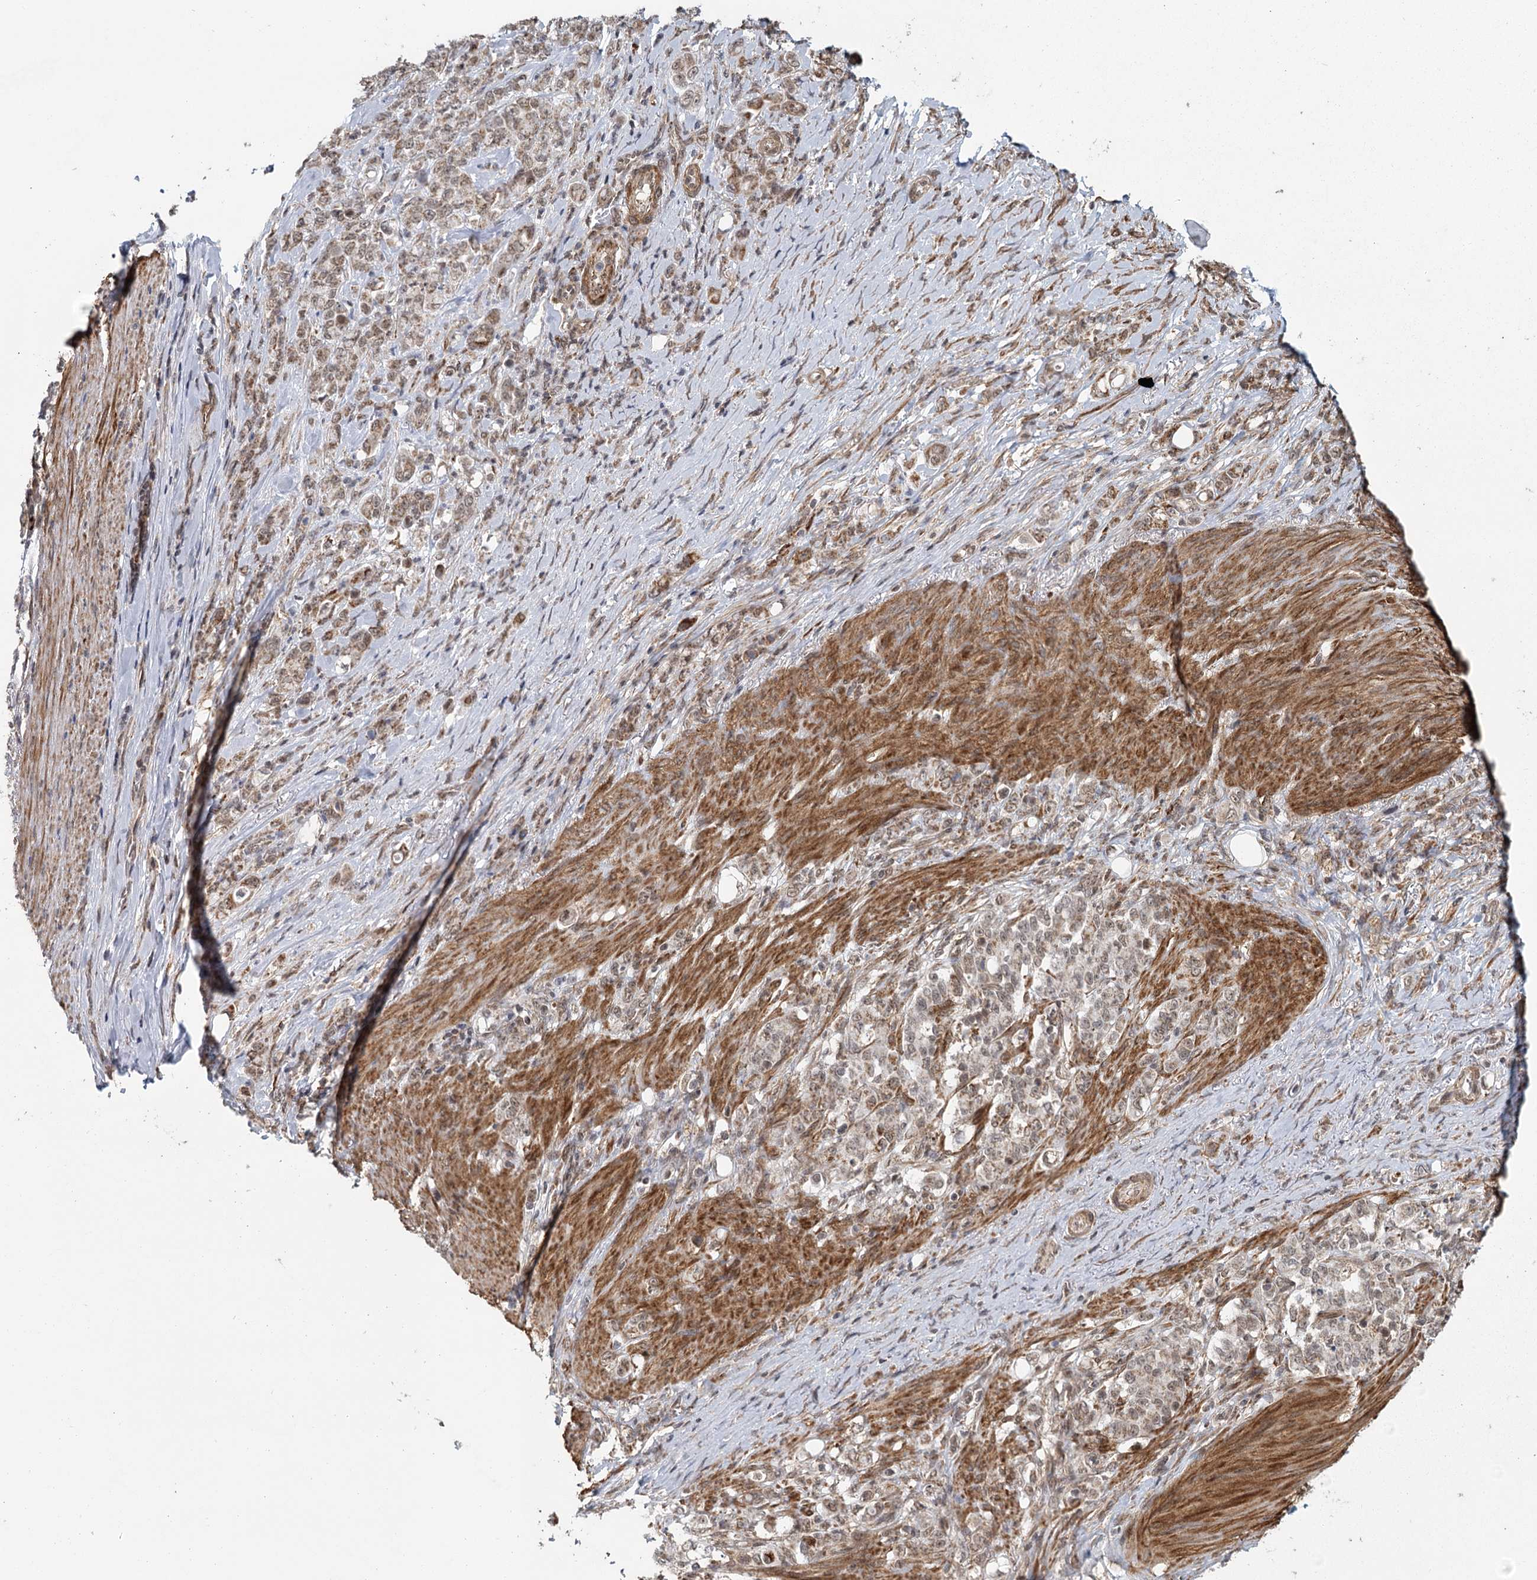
{"staining": {"intensity": "weak", "quantity": "25%-75%", "location": "cytoplasmic/membranous"}, "tissue": "stomach cancer", "cell_type": "Tumor cells", "image_type": "cancer", "snomed": [{"axis": "morphology", "description": "Adenocarcinoma, NOS"}, {"axis": "topography", "description": "Stomach"}], "caption": "Human stomach cancer stained with a protein marker exhibits weak staining in tumor cells.", "gene": "ZCCHC24", "patient": {"sex": "female", "age": 79}}